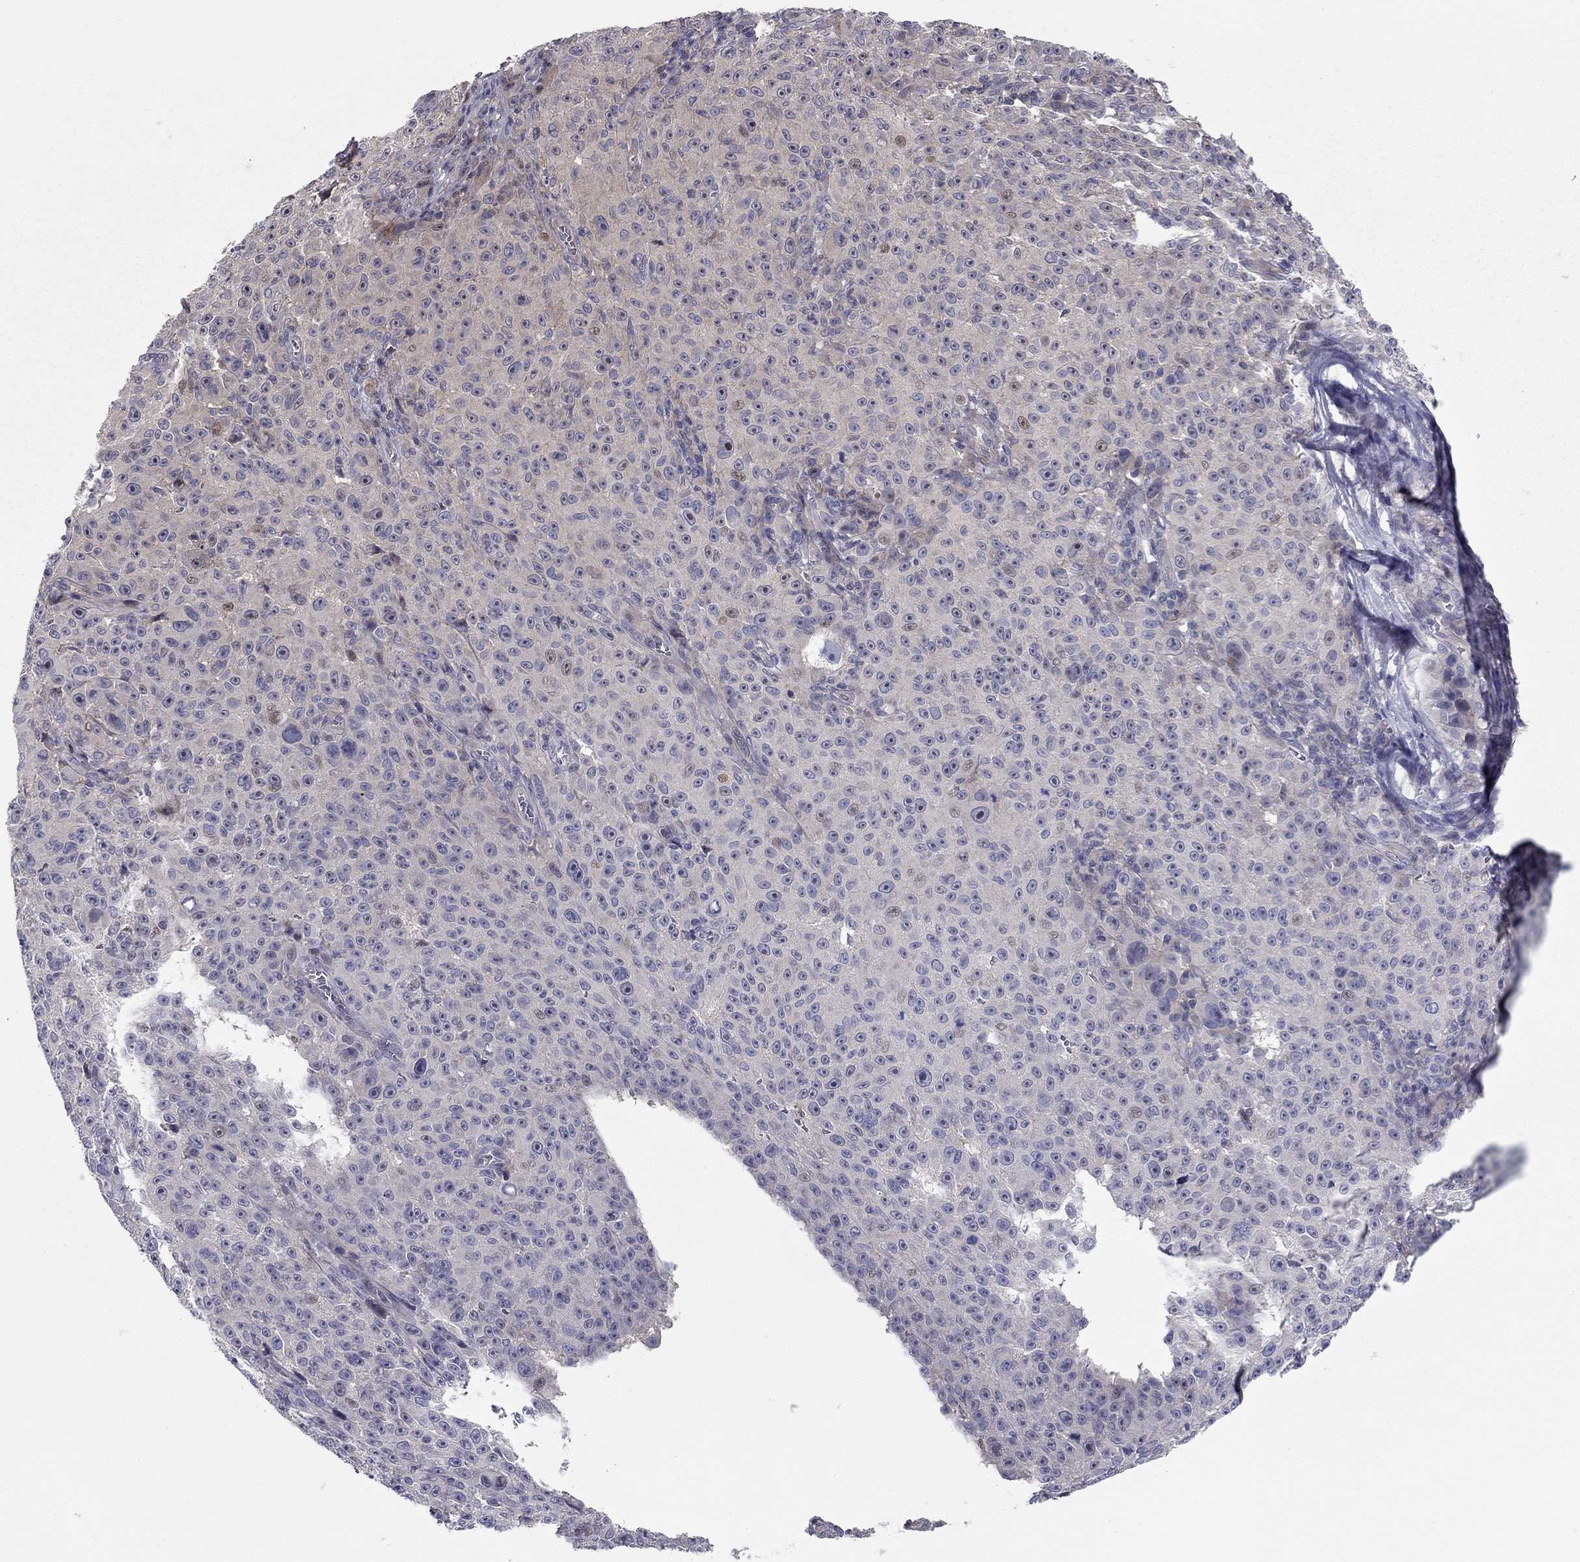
{"staining": {"intensity": "negative", "quantity": "none", "location": "none"}, "tissue": "melanoma", "cell_type": "Tumor cells", "image_type": "cancer", "snomed": [{"axis": "morphology", "description": "Malignant melanoma, NOS"}, {"axis": "topography", "description": "Skin"}], "caption": "This is a photomicrograph of IHC staining of melanoma, which shows no expression in tumor cells.", "gene": "DUSP7", "patient": {"sex": "female", "age": 82}}